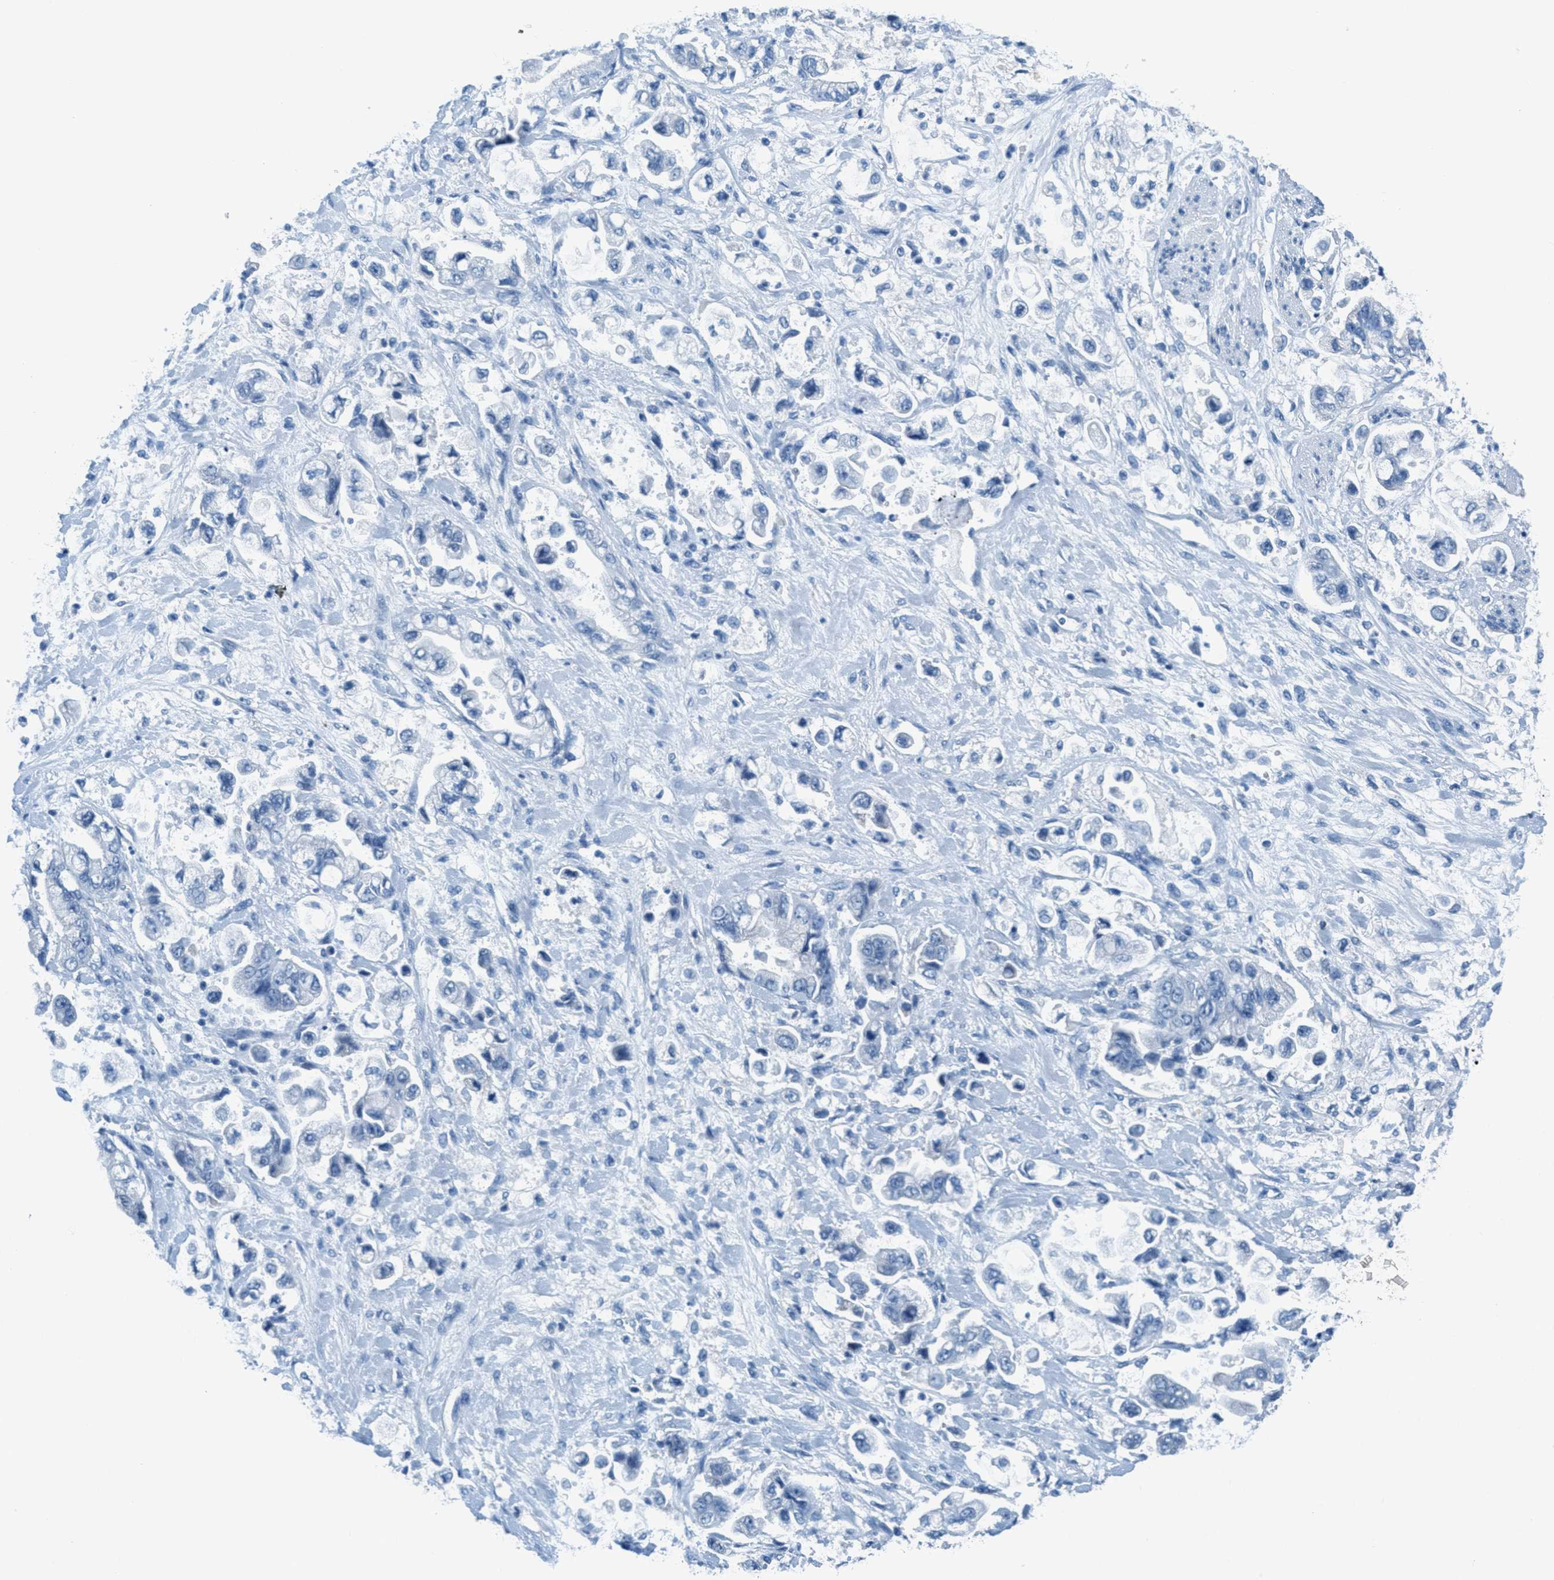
{"staining": {"intensity": "negative", "quantity": "none", "location": "none"}, "tissue": "stomach cancer", "cell_type": "Tumor cells", "image_type": "cancer", "snomed": [{"axis": "morphology", "description": "Normal tissue, NOS"}, {"axis": "morphology", "description": "Adenocarcinoma, NOS"}, {"axis": "topography", "description": "Stomach"}], "caption": "This is an IHC micrograph of human adenocarcinoma (stomach). There is no expression in tumor cells.", "gene": "MGARP", "patient": {"sex": "male", "age": 62}}